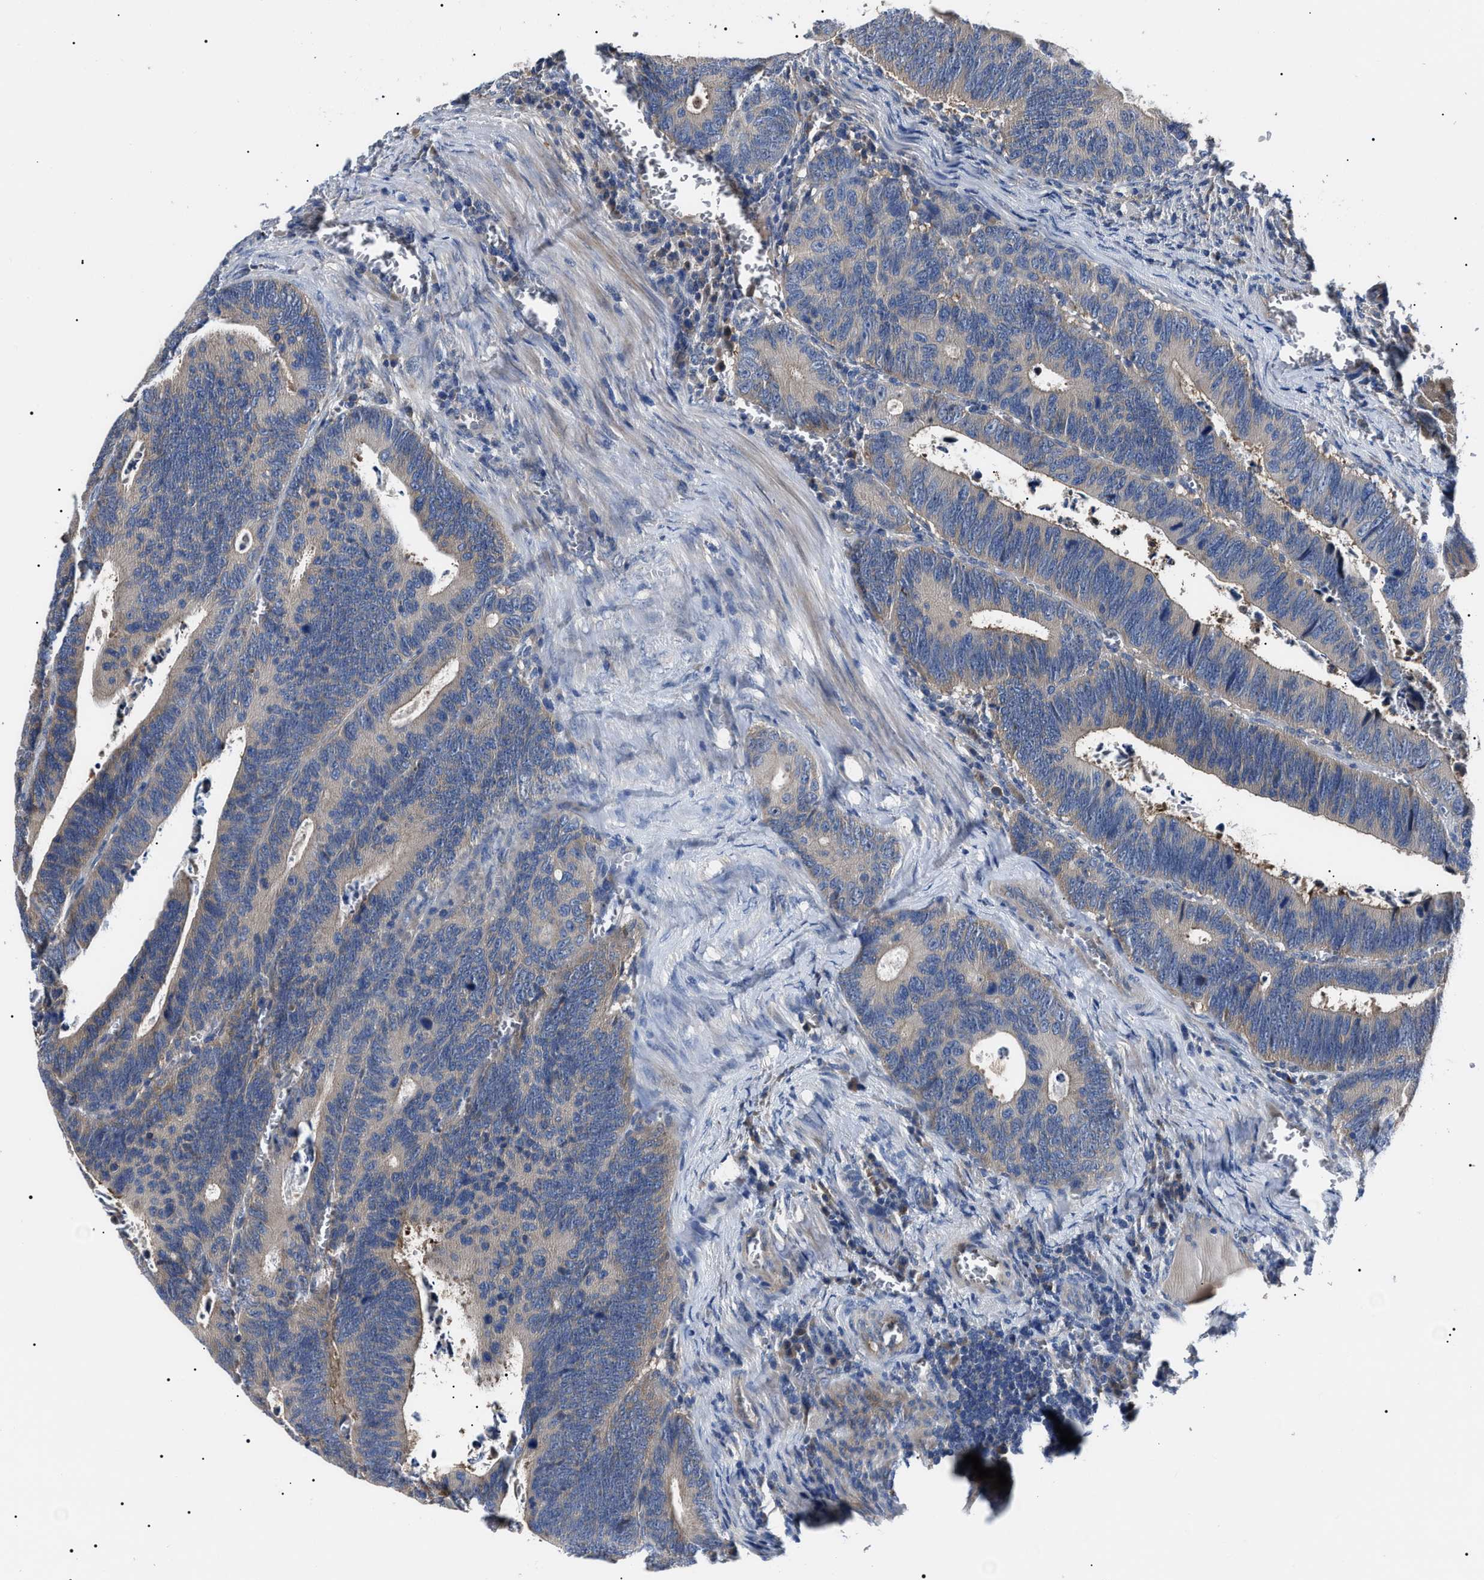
{"staining": {"intensity": "weak", "quantity": "<25%", "location": "cytoplasmic/membranous"}, "tissue": "colorectal cancer", "cell_type": "Tumor cells", "image_type": "cancer", "snomed": [{"axis": "morphology", "description": "Inflammation, NOS"}, {"axis": "morphology", "description": "Adenocarcinoma, NOS"}, {"axis": "topography", "description": "Colon"}], "caption": "Immunohistochemistry of colorectal cancer (adenocarcinoma) shows no staining in tumor cells.", "gene": "IFT81", "patient": {"sex": "male", "age": 72}}